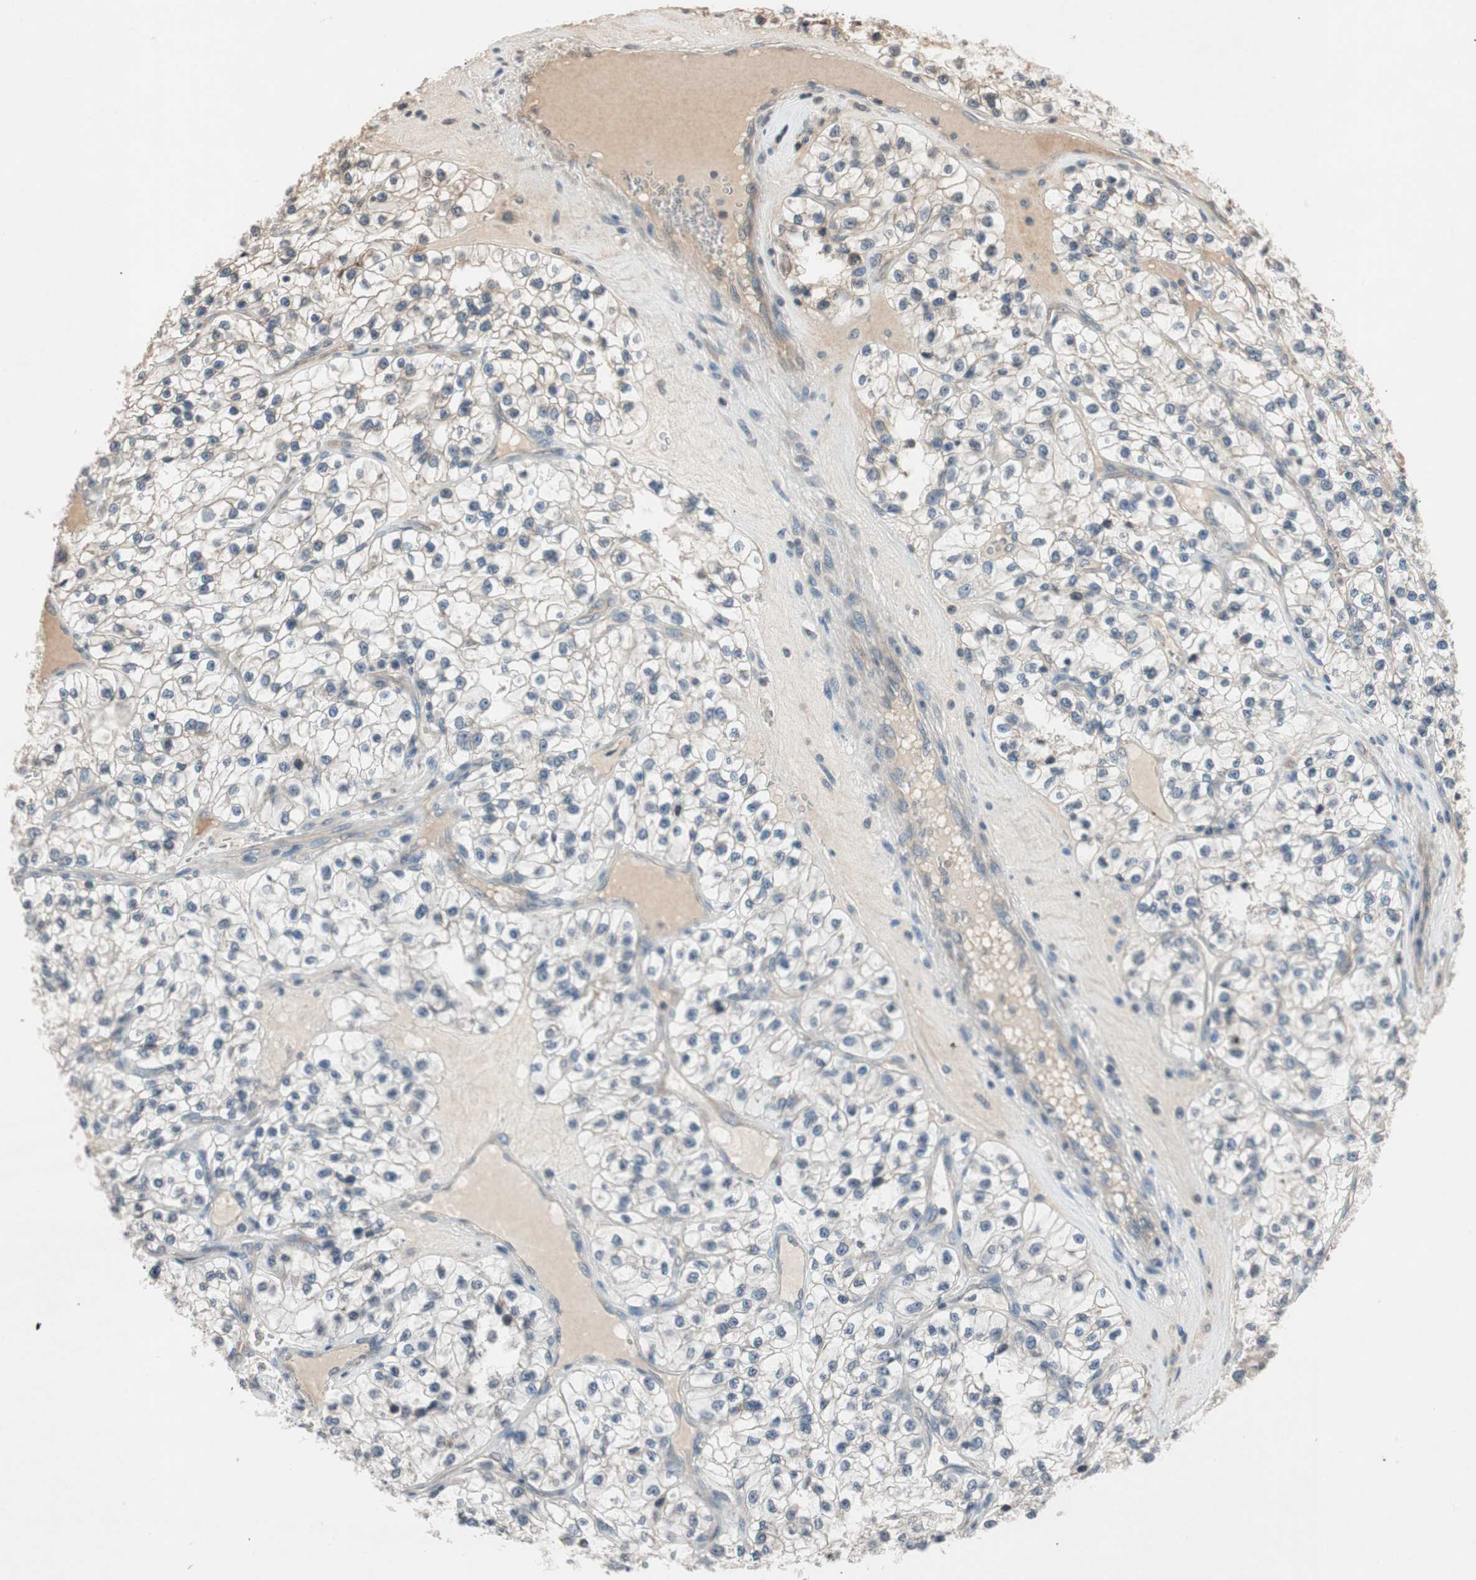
{"staining": {"intensity": "negative", "quantity": "none", "location": "none"}, "tissue": "renal cancer", "cell_type": "Tumor cells", "image_type": "cancer", "snomed": [{"axis": "morphology", "description": "Adenocarcinoma, NOS"}, {"axis": "topography", "description": "Kidney"}], "caption": "Photomicrograph shows no significant protein staining in tumor cells of renal cancer (adenocarcinoma).", "gene": "GCLM", "patient": {"sex": "female", "age": 57}}